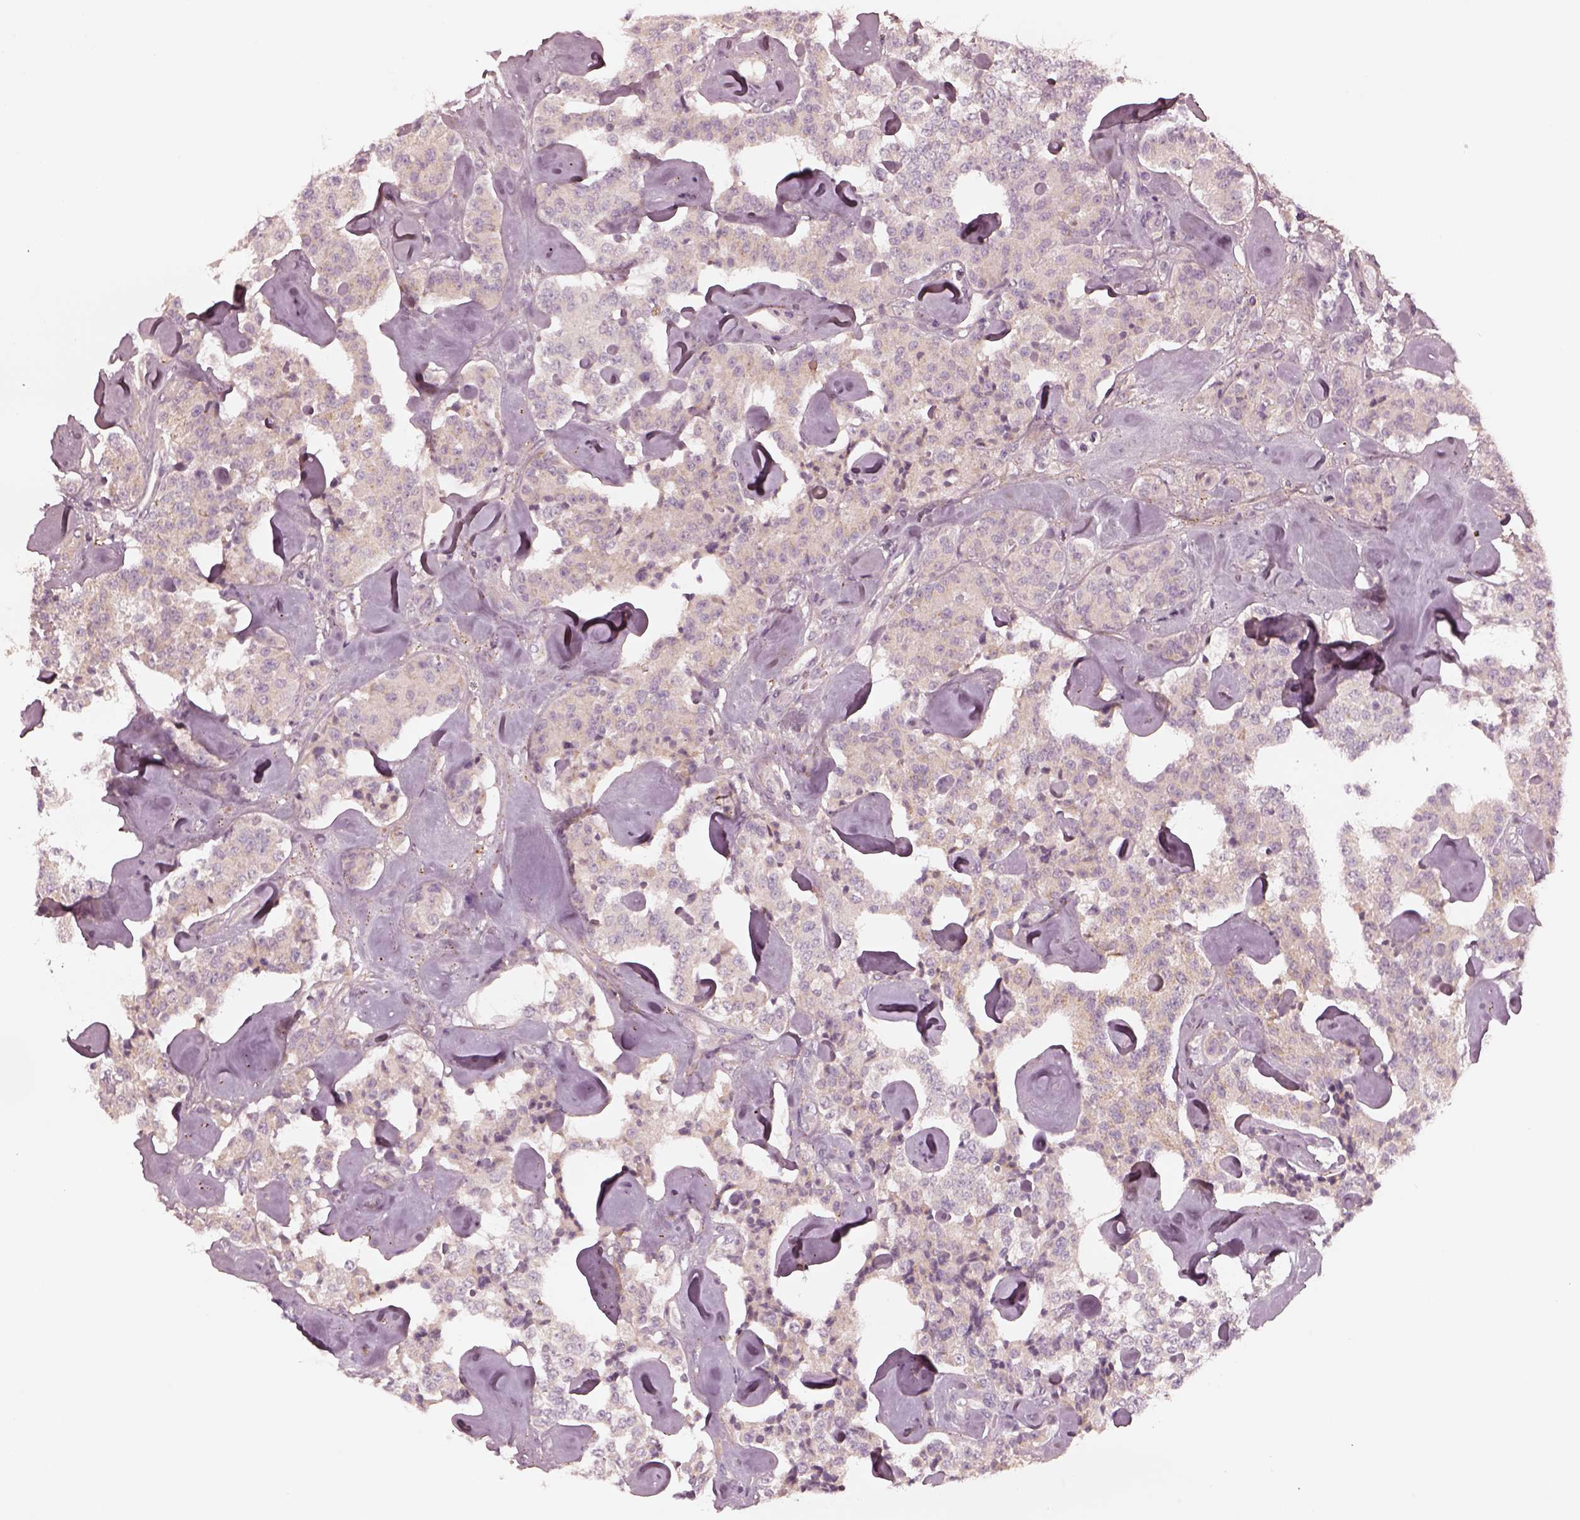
{"staining": {"intensity": "weak", "quantity": ">75%", "location": "cytoplasmic/membranous"}, "tissue": "carcinoid", "cell_type": "Tumor cells", "image_type": "cancer", "snomed": [{"axis": "morphology", "description": "Carcinoid, malignant, NOS"}, {"axis": "topography", "description": "Pancreas"}], "caption": "Protein staining displays weak cytoplasmic/membranous expression in approximately >75% of tumor cells in carcinoid (malignant).", "gene": "SDCBP2", "patient": {"sex": "male", "age": 41}}